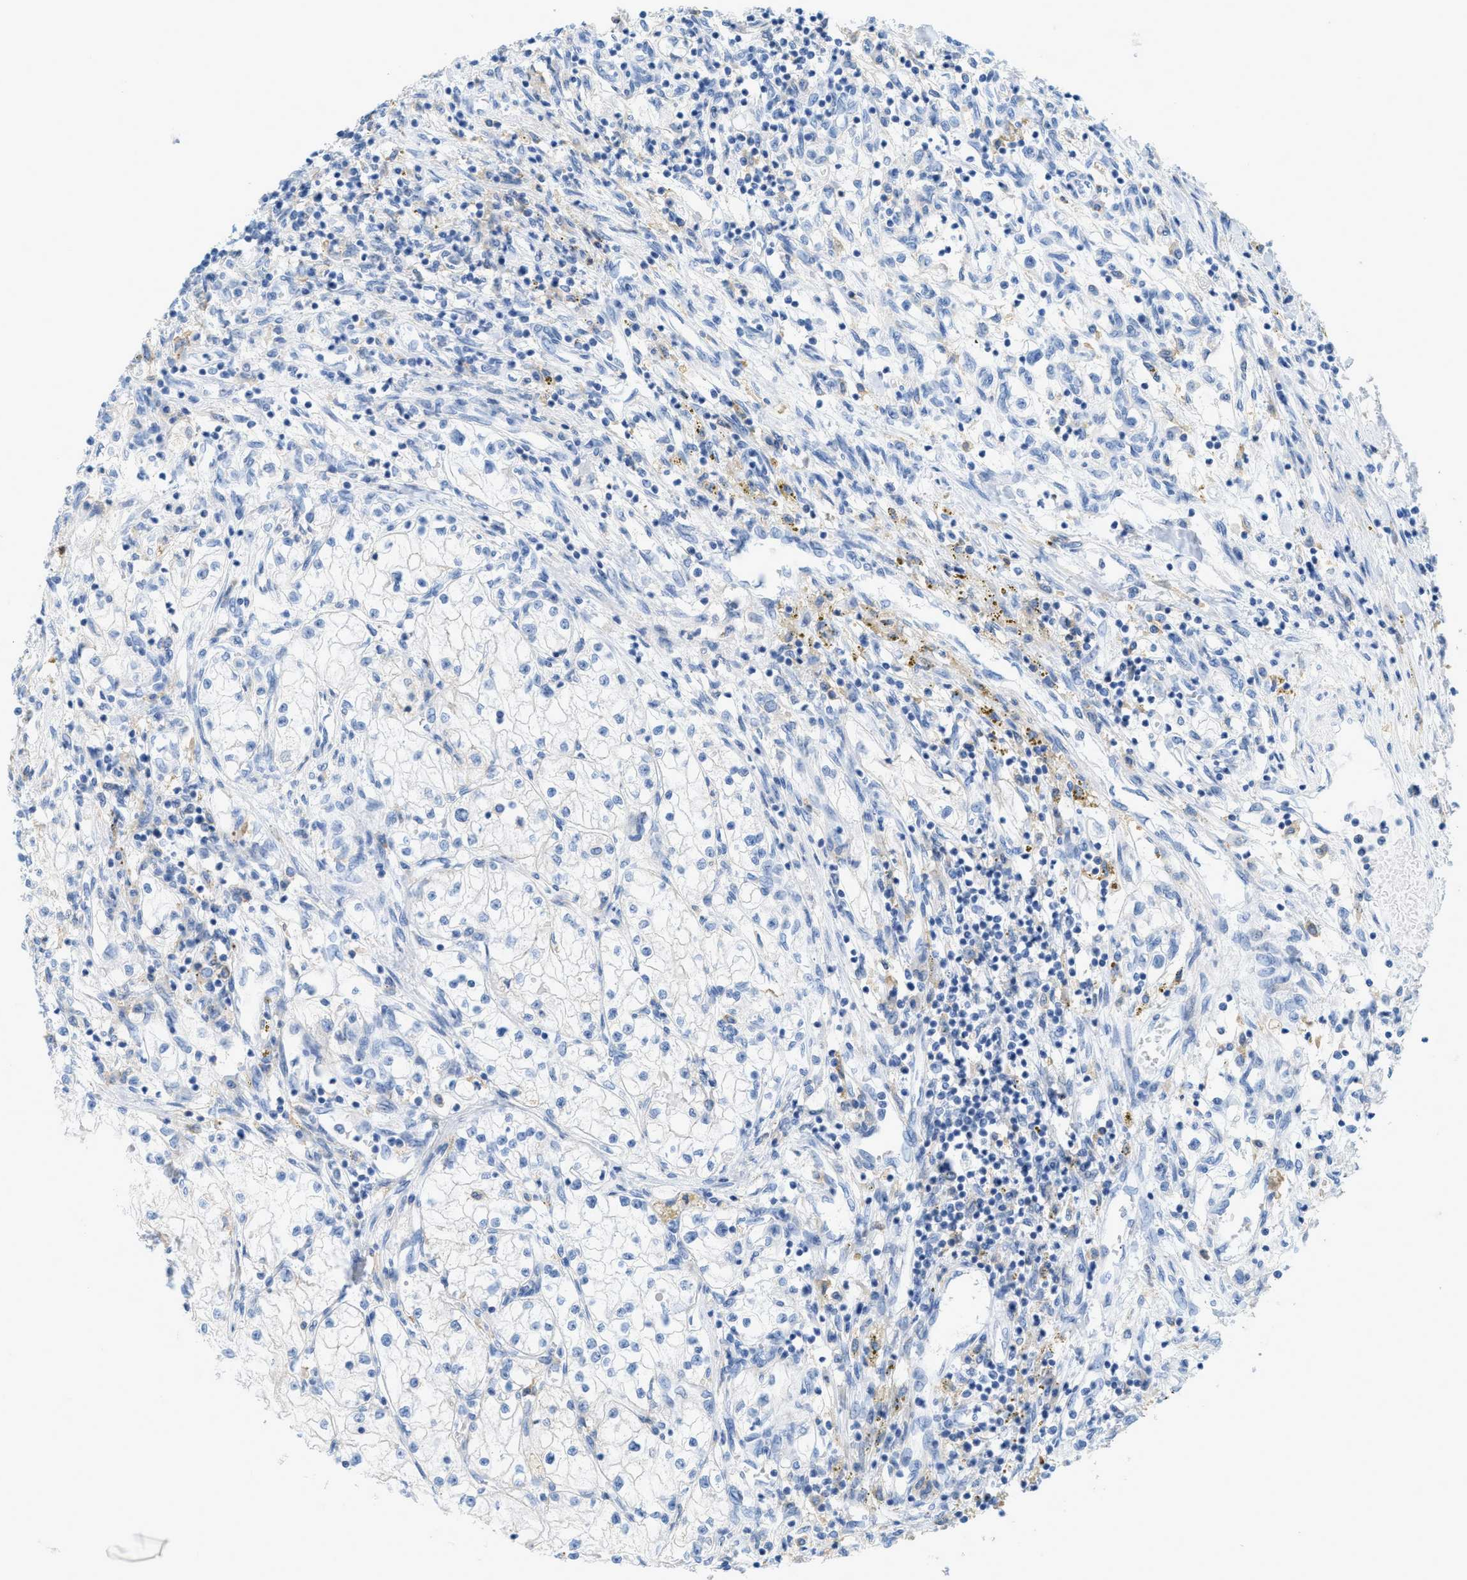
{"staining": {"intensity": "negative", "quantity": "none", "location": "none"}, "tissue": "renal cancer", "cell_type": "Tumor cells", "image_type": "cancer", "snomed": [{"axis": "morphology", "description": "Adenocarcinoma, NOS"}, {"axis": "topography", "description": "Kidney"}], "caption": "A histopathology image of human adenocarcinoma (renal) is negative for staining in tumor cells.", "gene": "SLC3A2", "patient": {"sex": "male", "age": 68}}